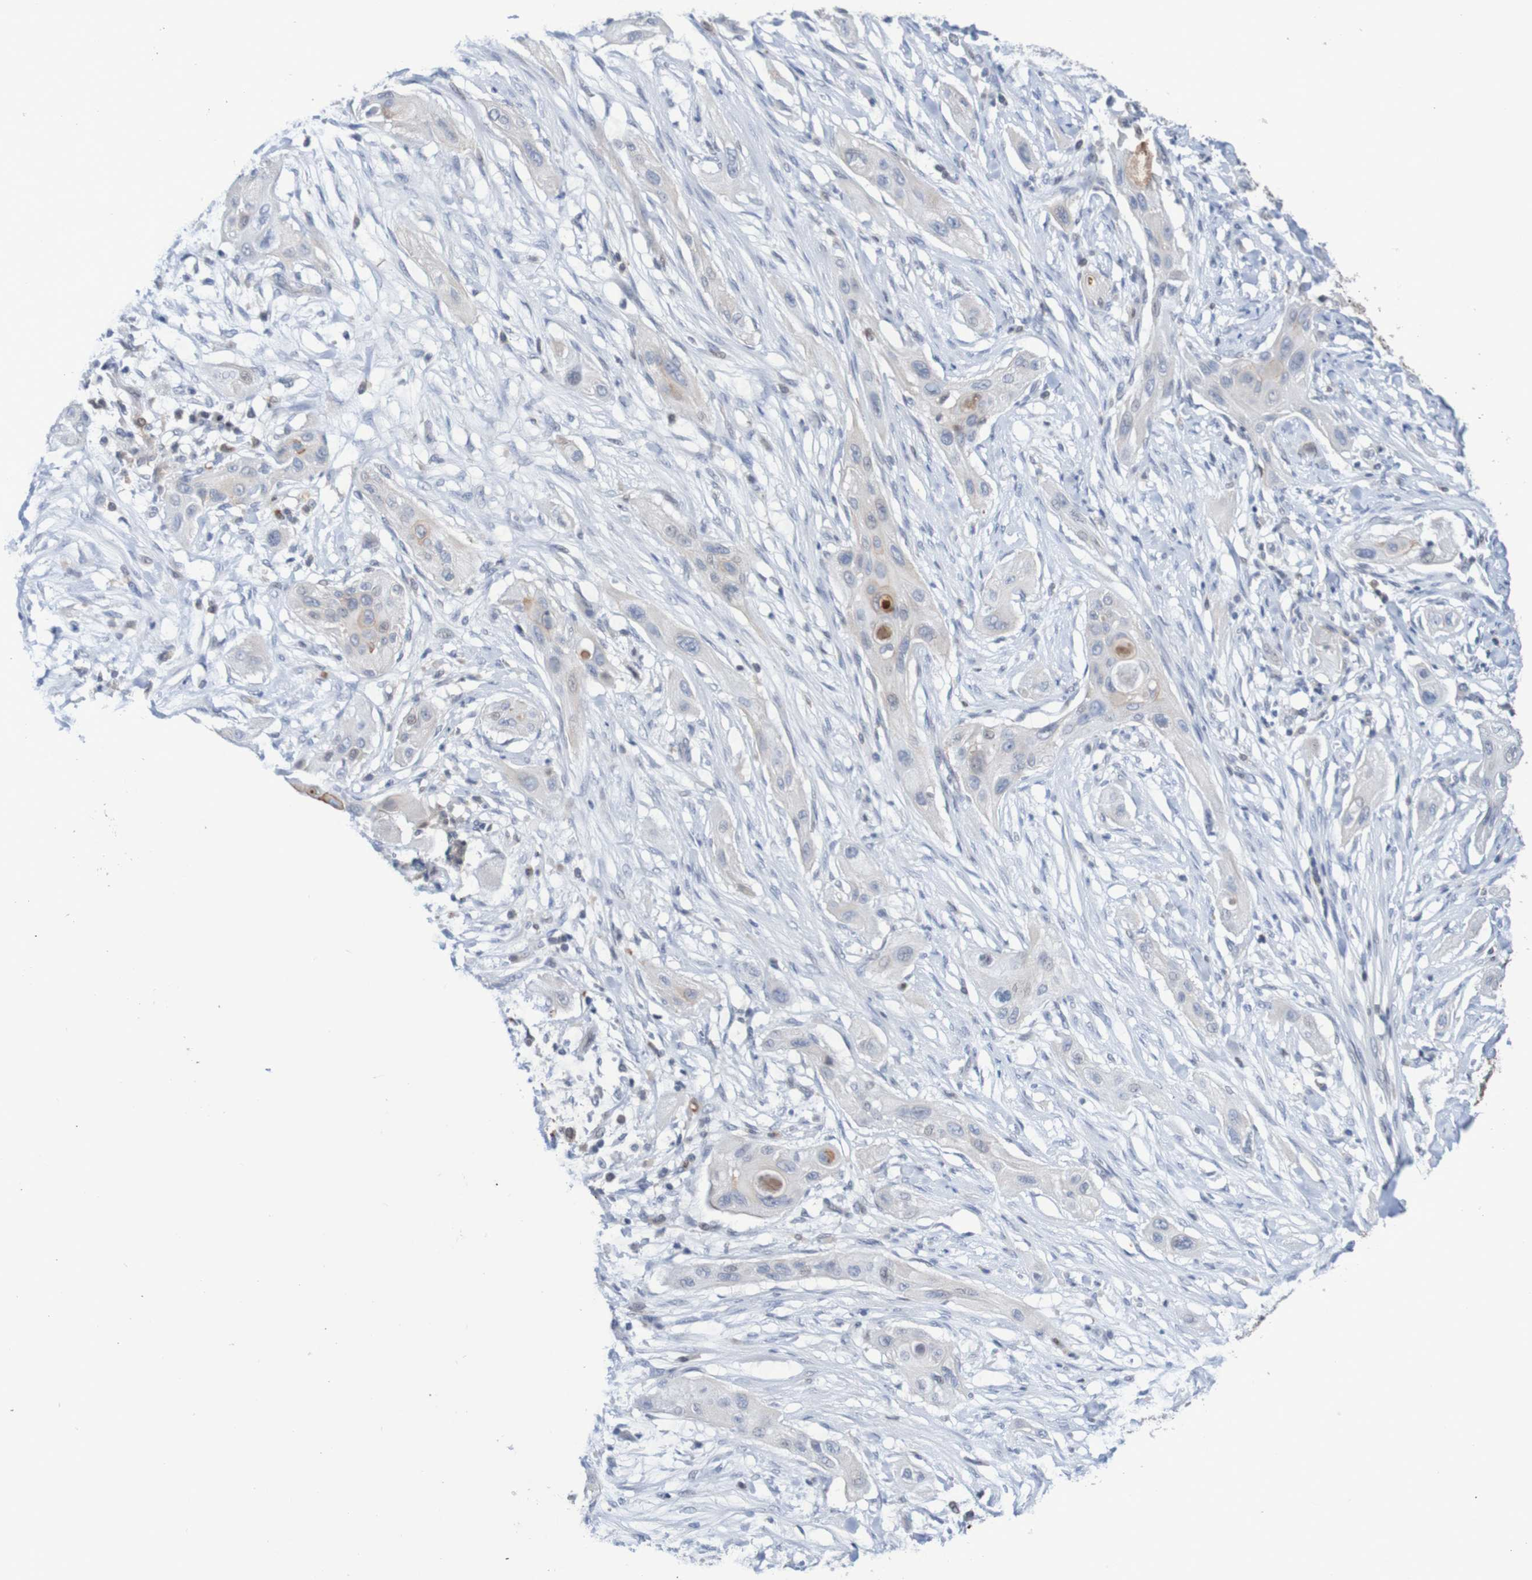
{"staining": {"intensity": "negative", "quantity": "none", "location": "none"}, "tissue": "lung cancer", "cell_type": "Tumor cells", "image_type": "cancer", "snomed": [{"axis": "morphology", "description": "Squamous cell carcinoma, NOS"}, {"axis": "topography", "description": "Lung"}], "caption": "Lung cancer was stained to show a protein in brown. There is no significant staining in tumor cells.", "gene": "FBP2", "patient": {"sex": "female", "age": 47}}